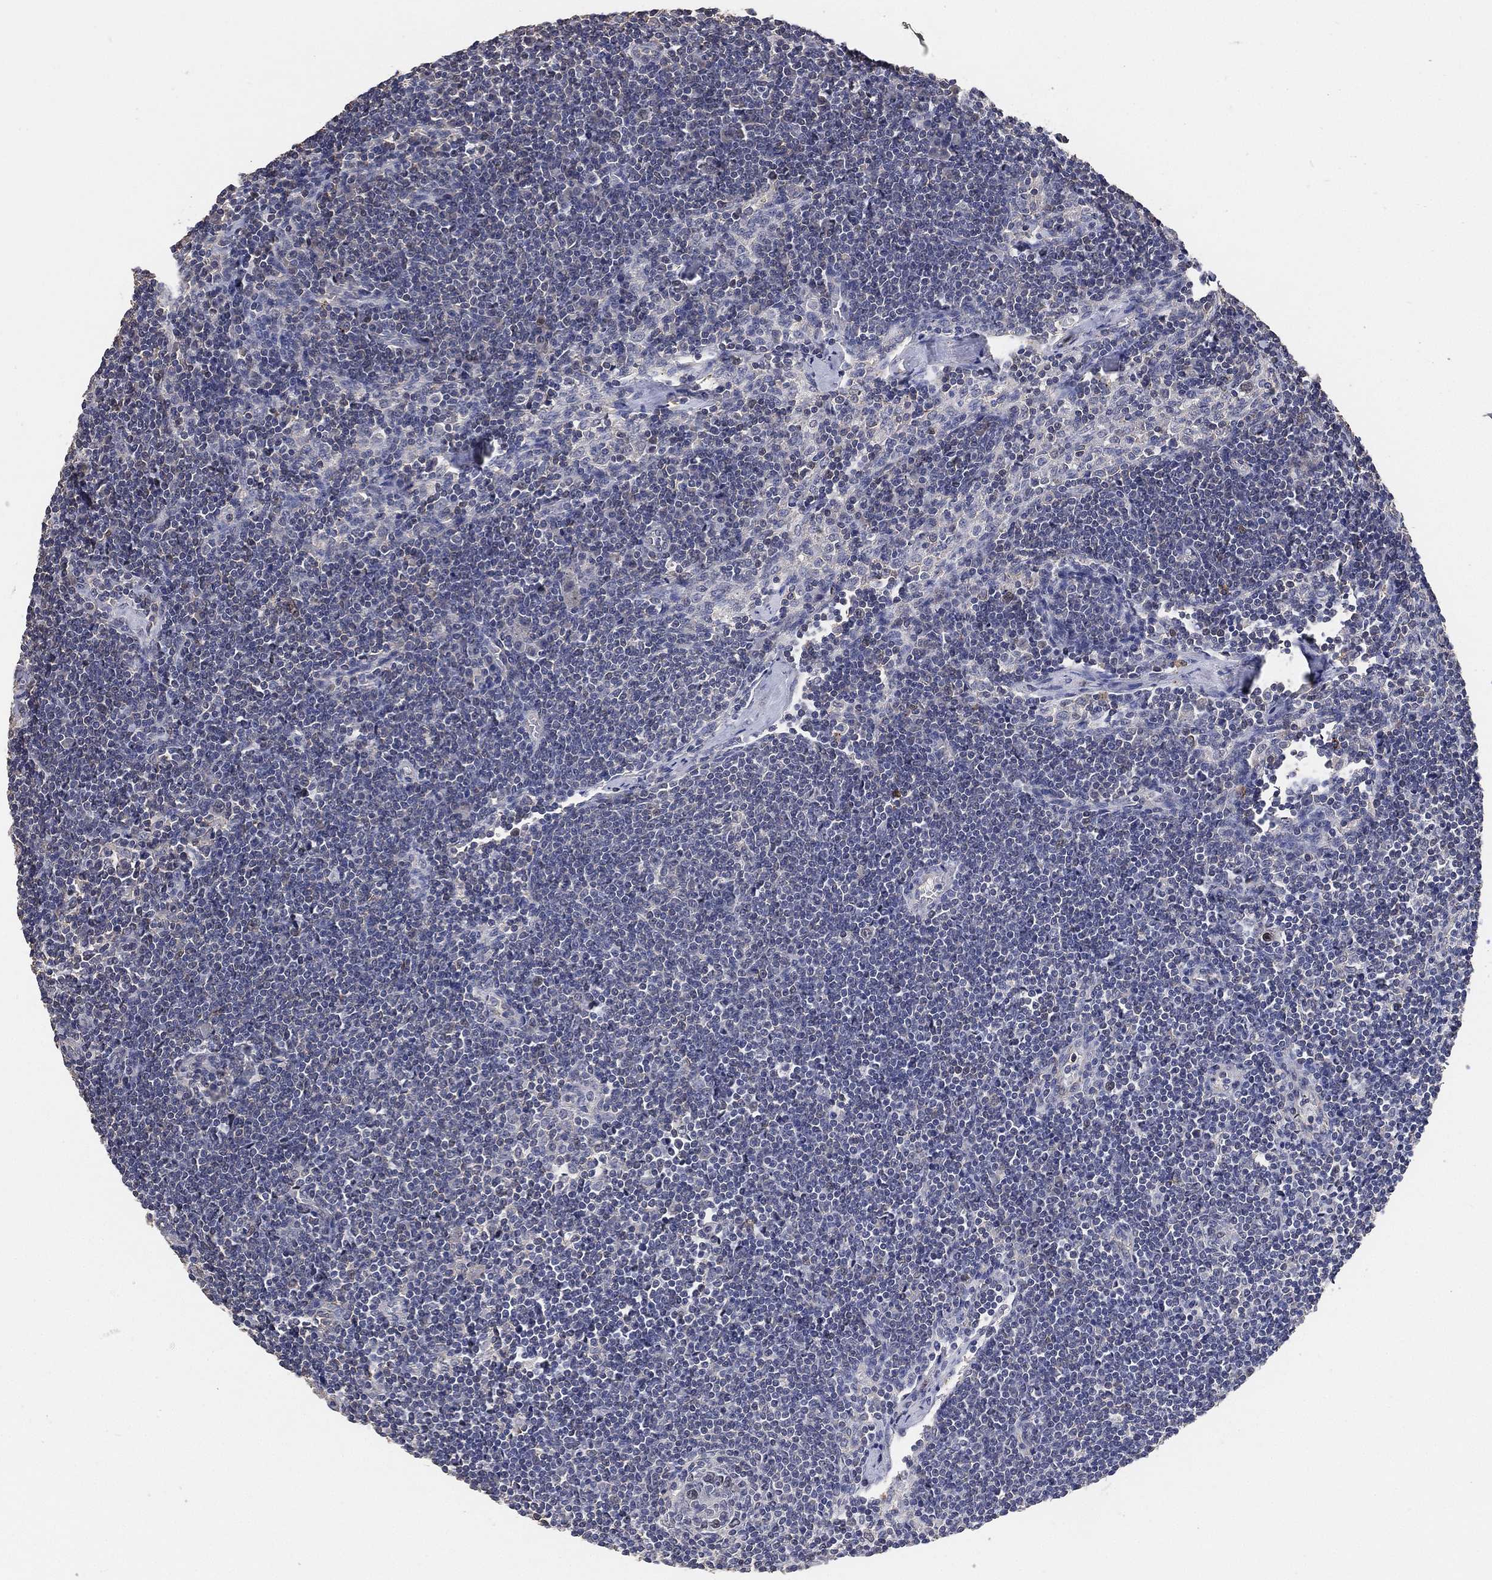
{"staining": {"intensity": "negative", "quantity": "none", "location": "none"}, "tissue": "lymph node", "cell_type": "Non-germinal center cells", "image_type": "normal", "snomed": [{"axis": "morphology", "description": "Normal tissue, NOS"}, {"axis": "morphology", "description": "Adenocarcinoma, NOS"}, {"axis": "topography", "description": "Lymph node"}, {"axis": "topography", "description": "Pancreas"}], "caption": "An IHC image of normal lymph node is shown. There is no staining in non-germinal center cells of lymph node.", "gene": "KLK5", "patient": {"sex": "female", "age": 58}}